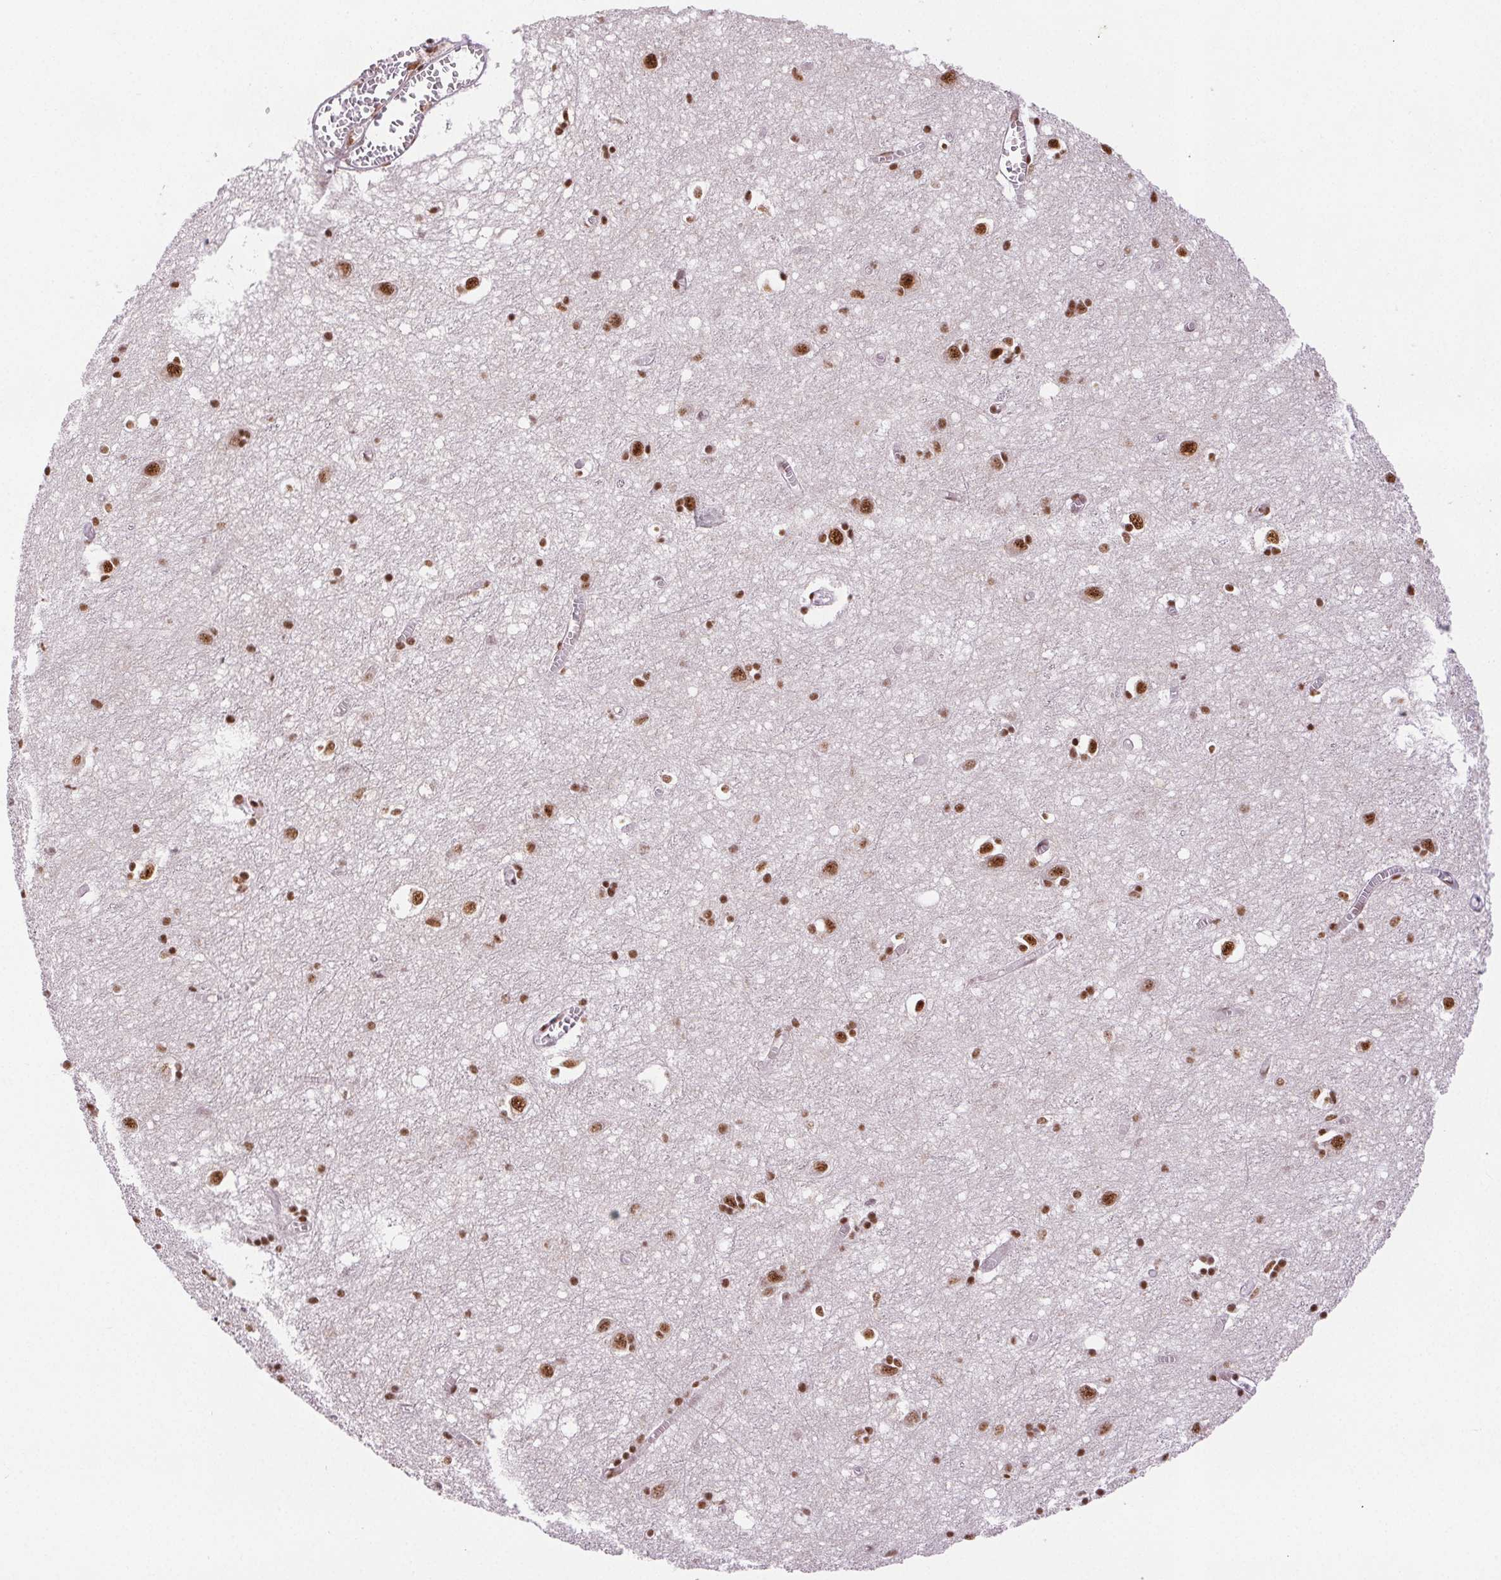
{"staining": {"intensity": "strong", "quantity": "25%-75%", "location": "nuclear"}, "tissue": "cerebral cortex", "cell_type": "Endothelial cells", "image_type": "normal", "snomed": [{"axis": "morphology", "description": "Normal tissue, NOS"}, {"axis": "topography", "description": "Cerebral cortex"}], "caption": "Unremarkable cerebral cortex was stained to show a protein in brown. There is high levels of strong nuclear expression in about 25%-75% of endothelial cells.", "gene": "IK", "patient": {"sex": "male", "age": 70}}